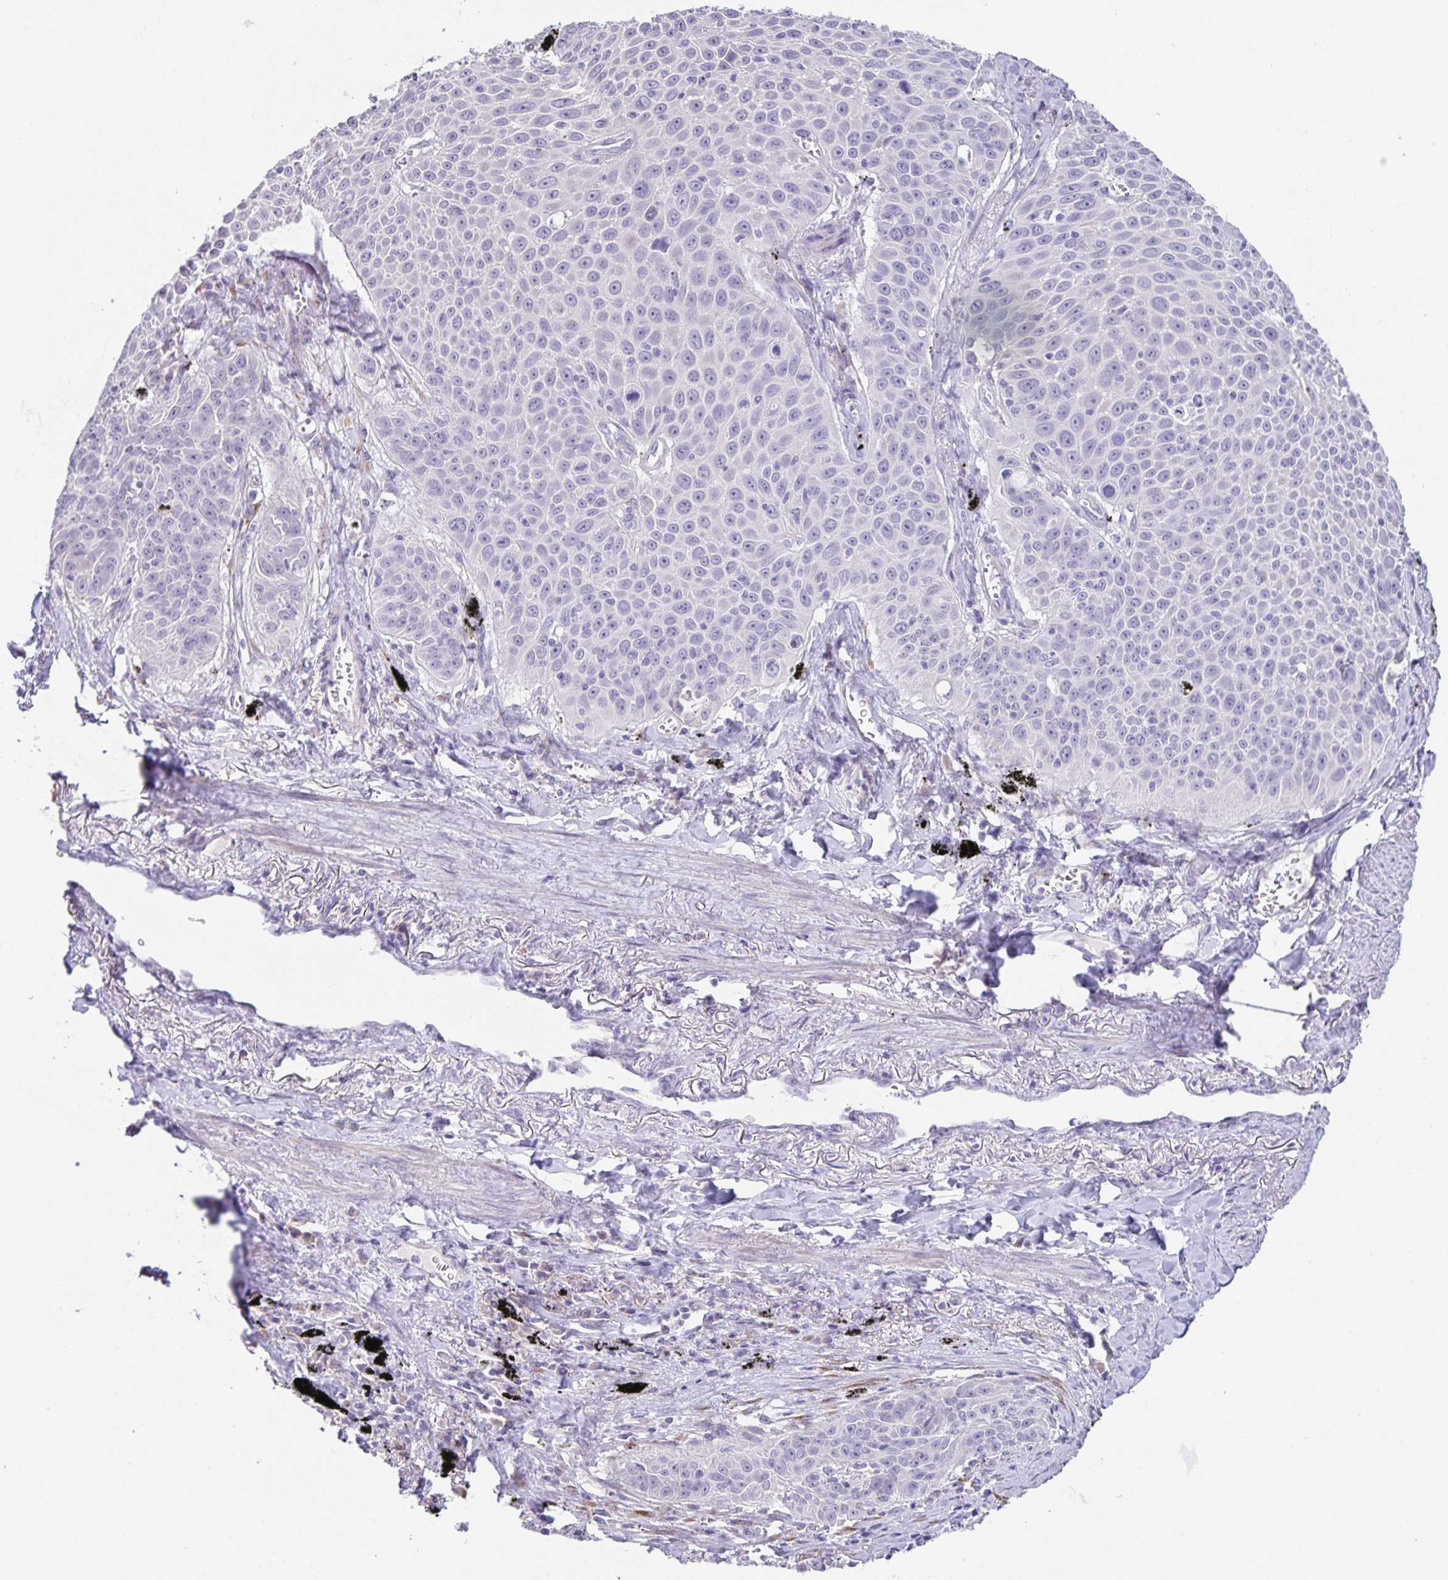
{"staining": {"intensity": "negative", "quantity": "none", "location": "none"}, "tissue": "lung cancer", "cell_type": "Tumor cells", "image_type": "cancer", "snomed": [{"axis": "morphology", "description": "Squamous cell carcinoma, NOS"}, {"axis": "morphology", "description": "Squamous cell carcinoma, metastatic, NOS"}, {"axis": "topography", "description": "Lymph node"}, {"axis": "topography", "description": "Lung"}], "caption": "Immunohistochemical staining of human lung cancer demonstrates no significant staining in tumor cells.", "gene": "PRR36", "patient": {"sex": "female", "age": 62}}